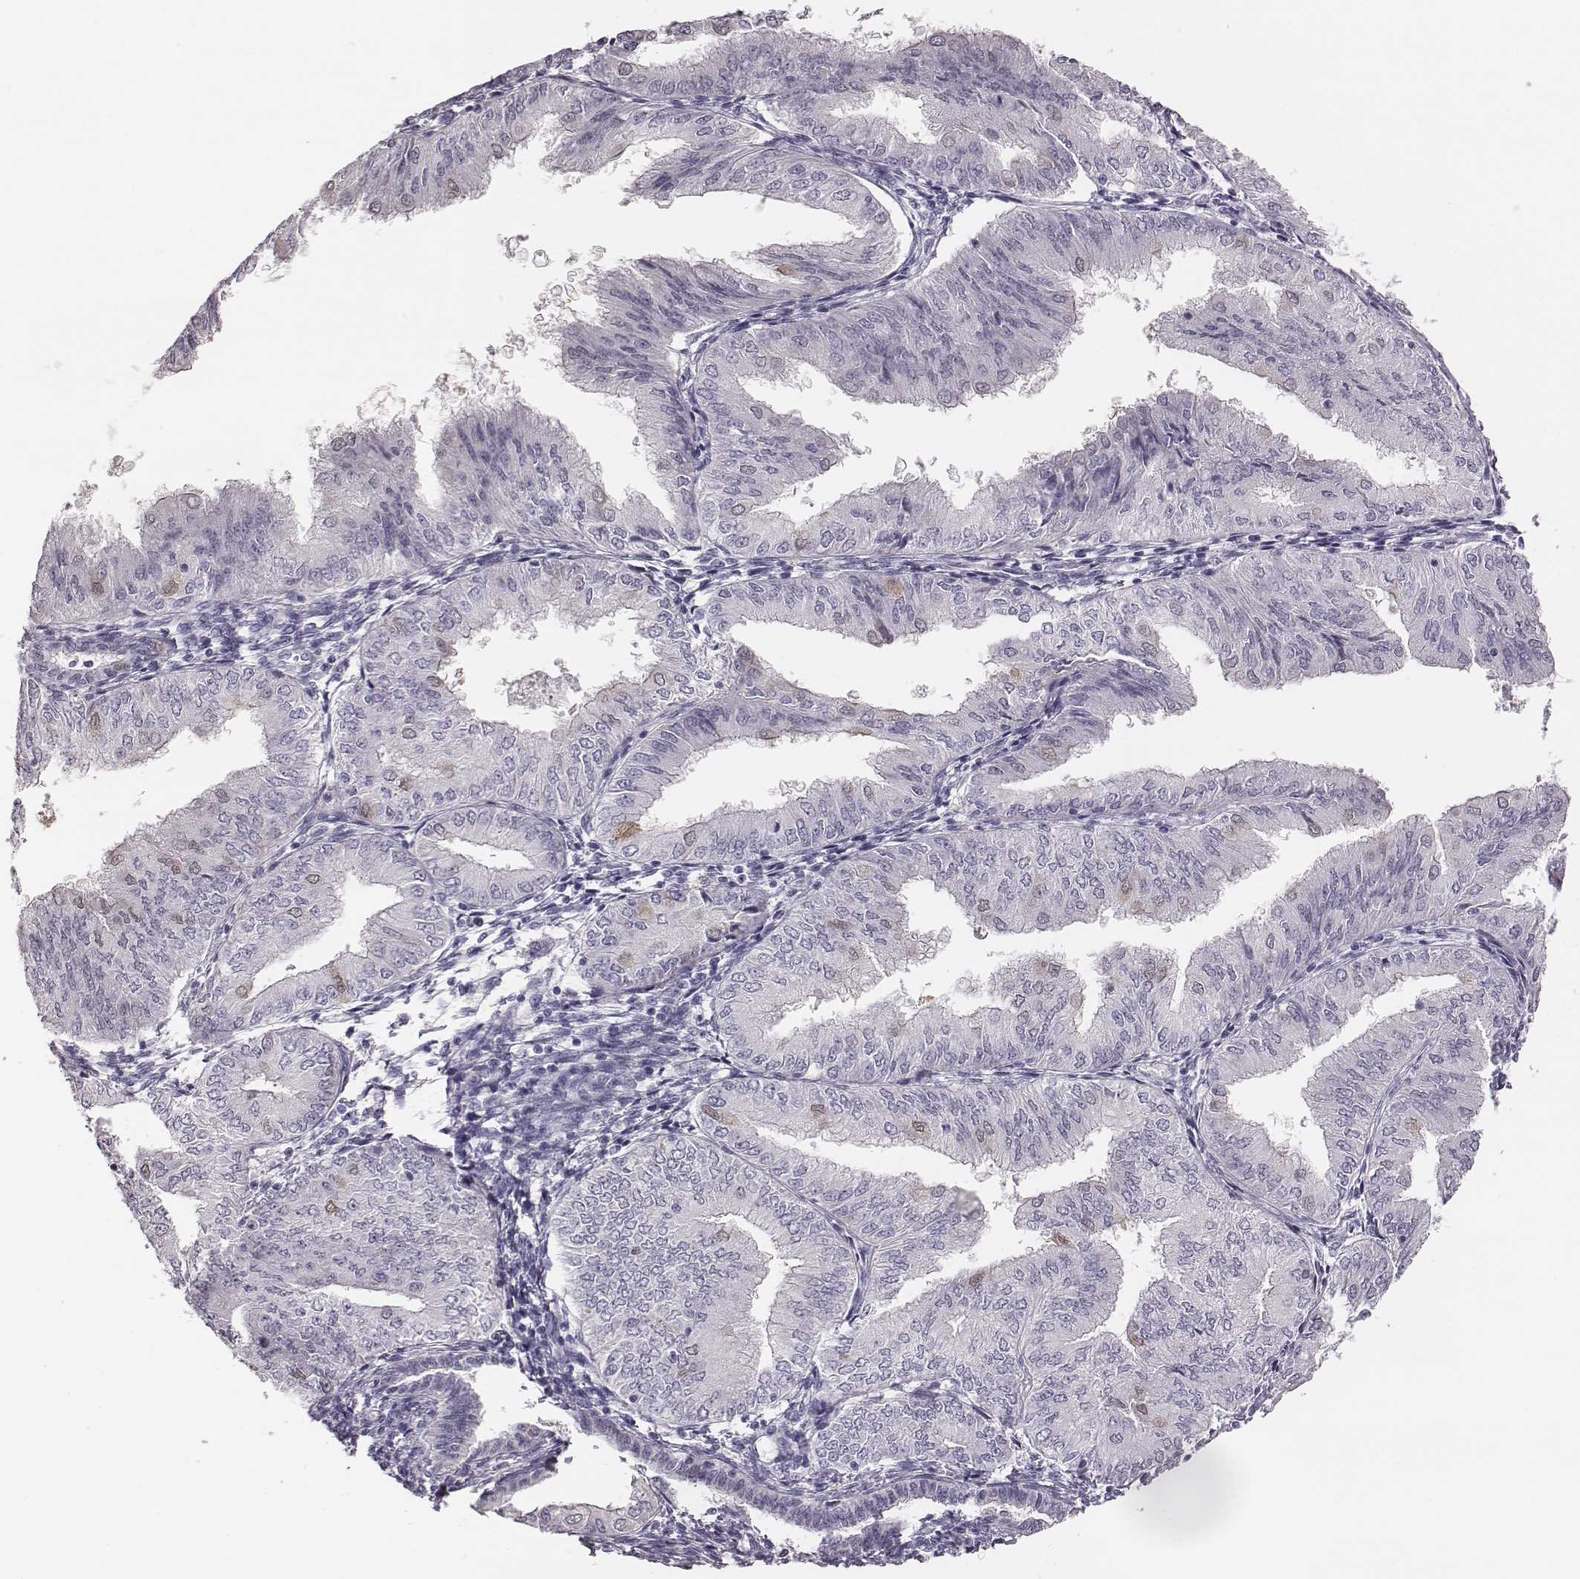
{"staining": {"intensity": "negative", "quantity": "none", "location": "none"}, "tissue": "endometrial cancer", "cell_type": "Tumor cells", "image_type": "cancer", "snomed": [{"axis": "morphology", "description": "Adenocarcinoma, NOS"}, {"axis": "topography", "description": "Endometrium"}], "caption": "DAB (3,3'-diaminobenzidine) immunohistochemical staining of endometrial adenocarcinoma reveals no significant positivity in tumor cells.", "gene": "CRISP1", "patient": {"sex": "female", "age": 53}}